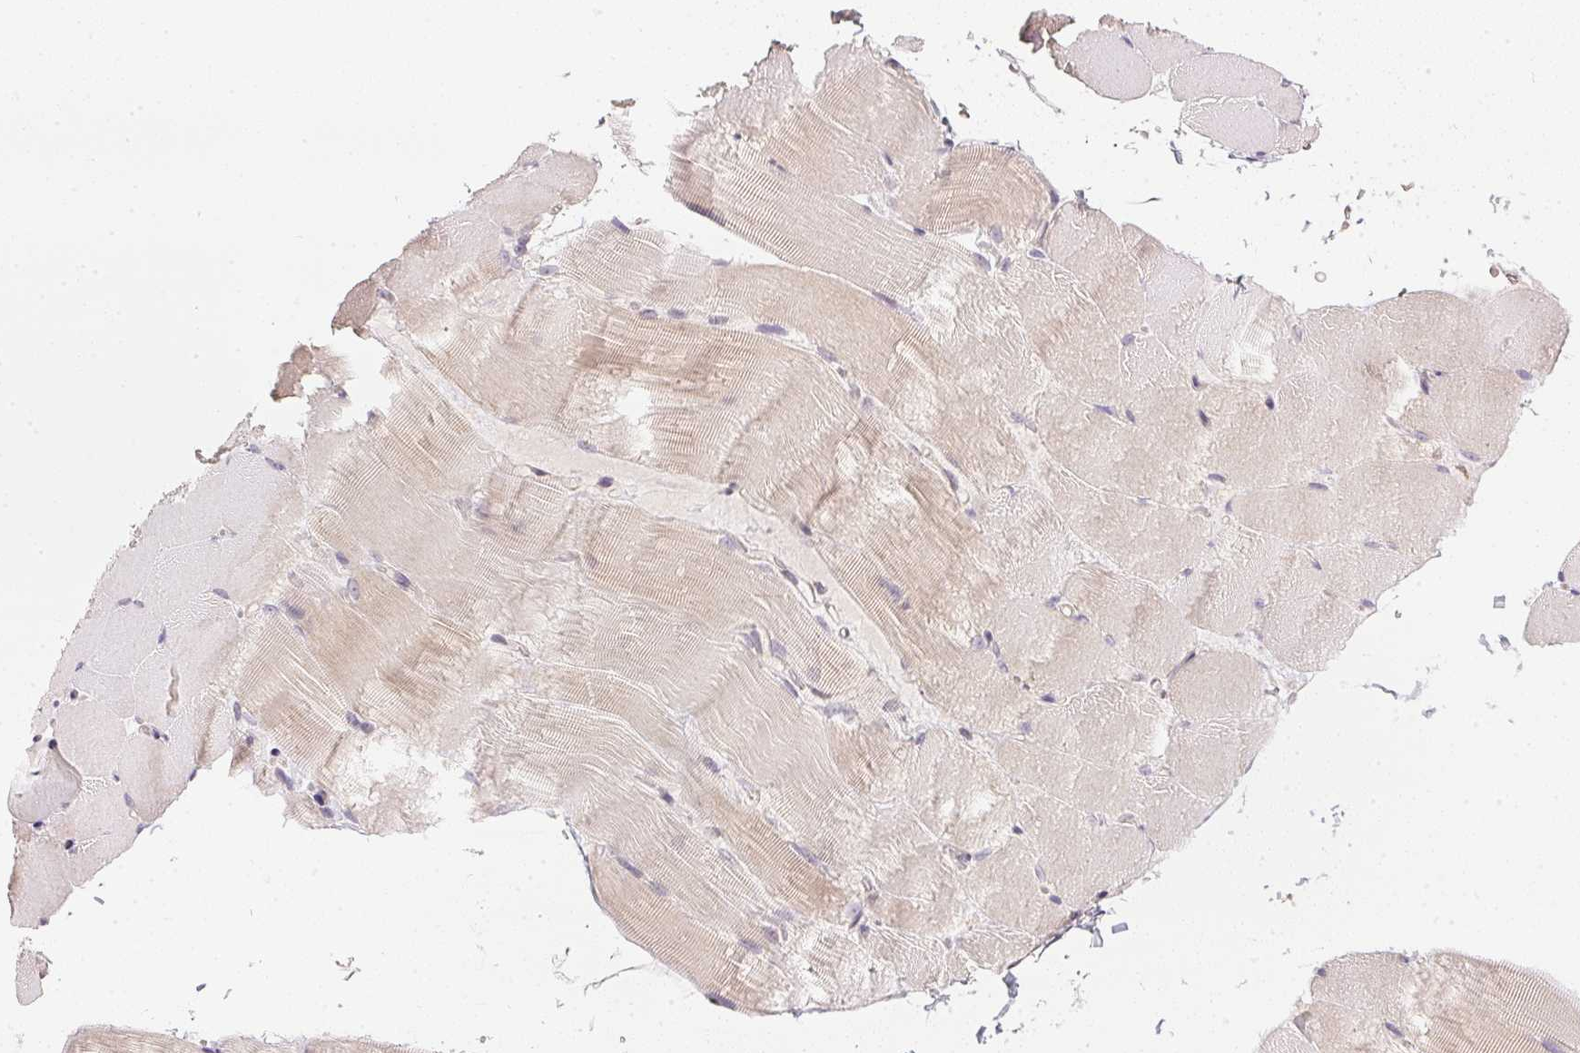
{"staining": {"intensity": "weak", "quantity": "<25%", "location": "cytoplasmic/membranous"}, "tissue": "skeletal muscle", "cell_type": "Myocytes", "image_type": "normal", "snomed": [{"axis": "morphology", "description": "Normal tissue, NOS"}, {"axis": "topography", "description": "Skeletal muscle"}], "caption": "IHC histopathology image of unremarkable skeletal muscle stained for a protein (brown), which displays no positivity in myocytes.", "gene": "TTC23L", "patient": {"sex": "female", "age": 37}}